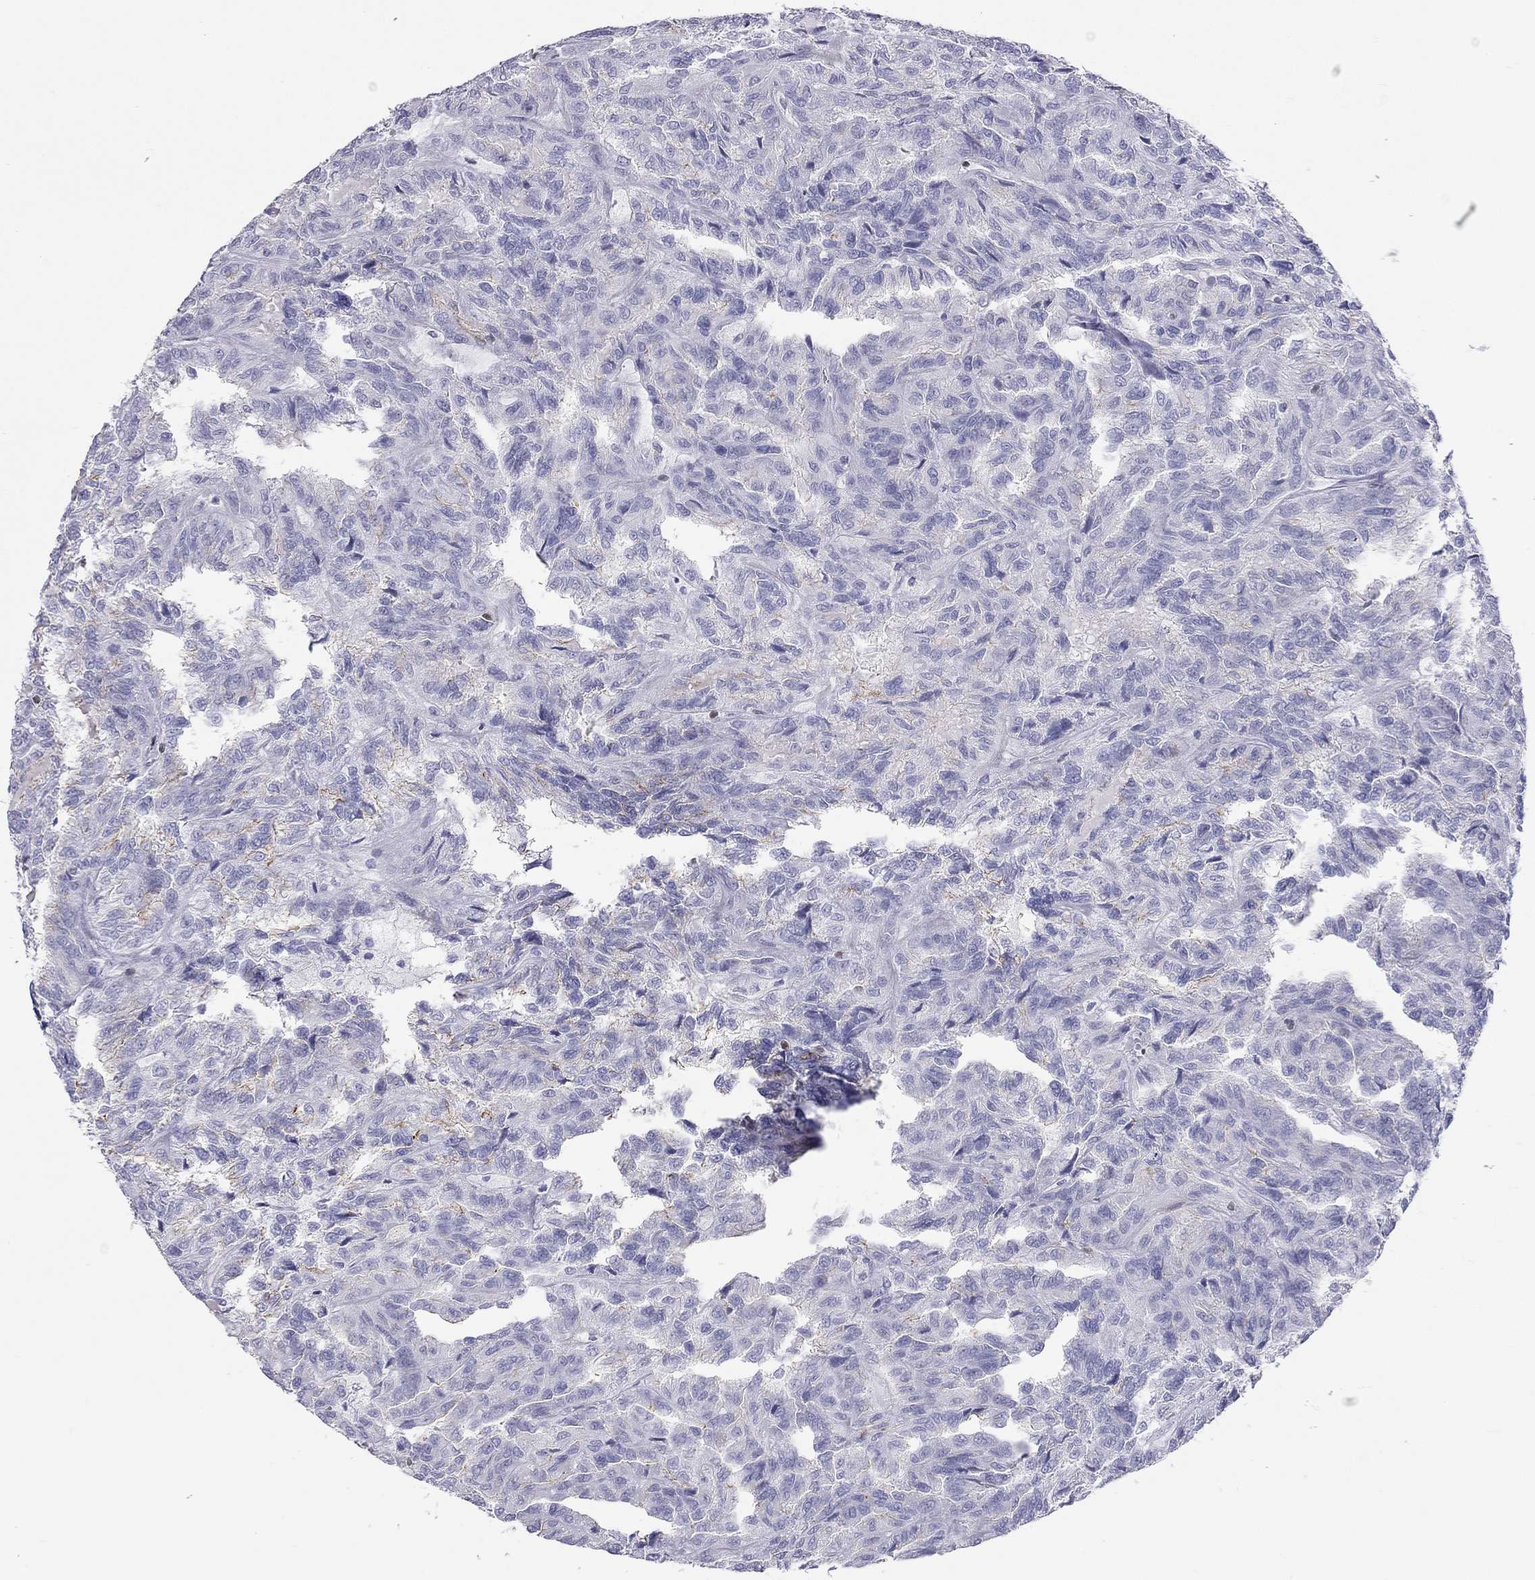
{"staining": {"intensity": "negative", "quantity": "none", "location": "none"}, "tissue": "renal cancer", "cell_type": "Tumor cells", "image_type": "cancer", "snomed": [{"axis": "morphology", "description": "Adenocarcinoma, NOS"}, {"axis": "topography", "description": "Kidney"}], "caption": "An image of adenocarcinoma (renal) stained for a protein reveals no brown staining in tumor cells.", "gene": "SH2D2A", "patient": {"sex": "male", "age": 79}}